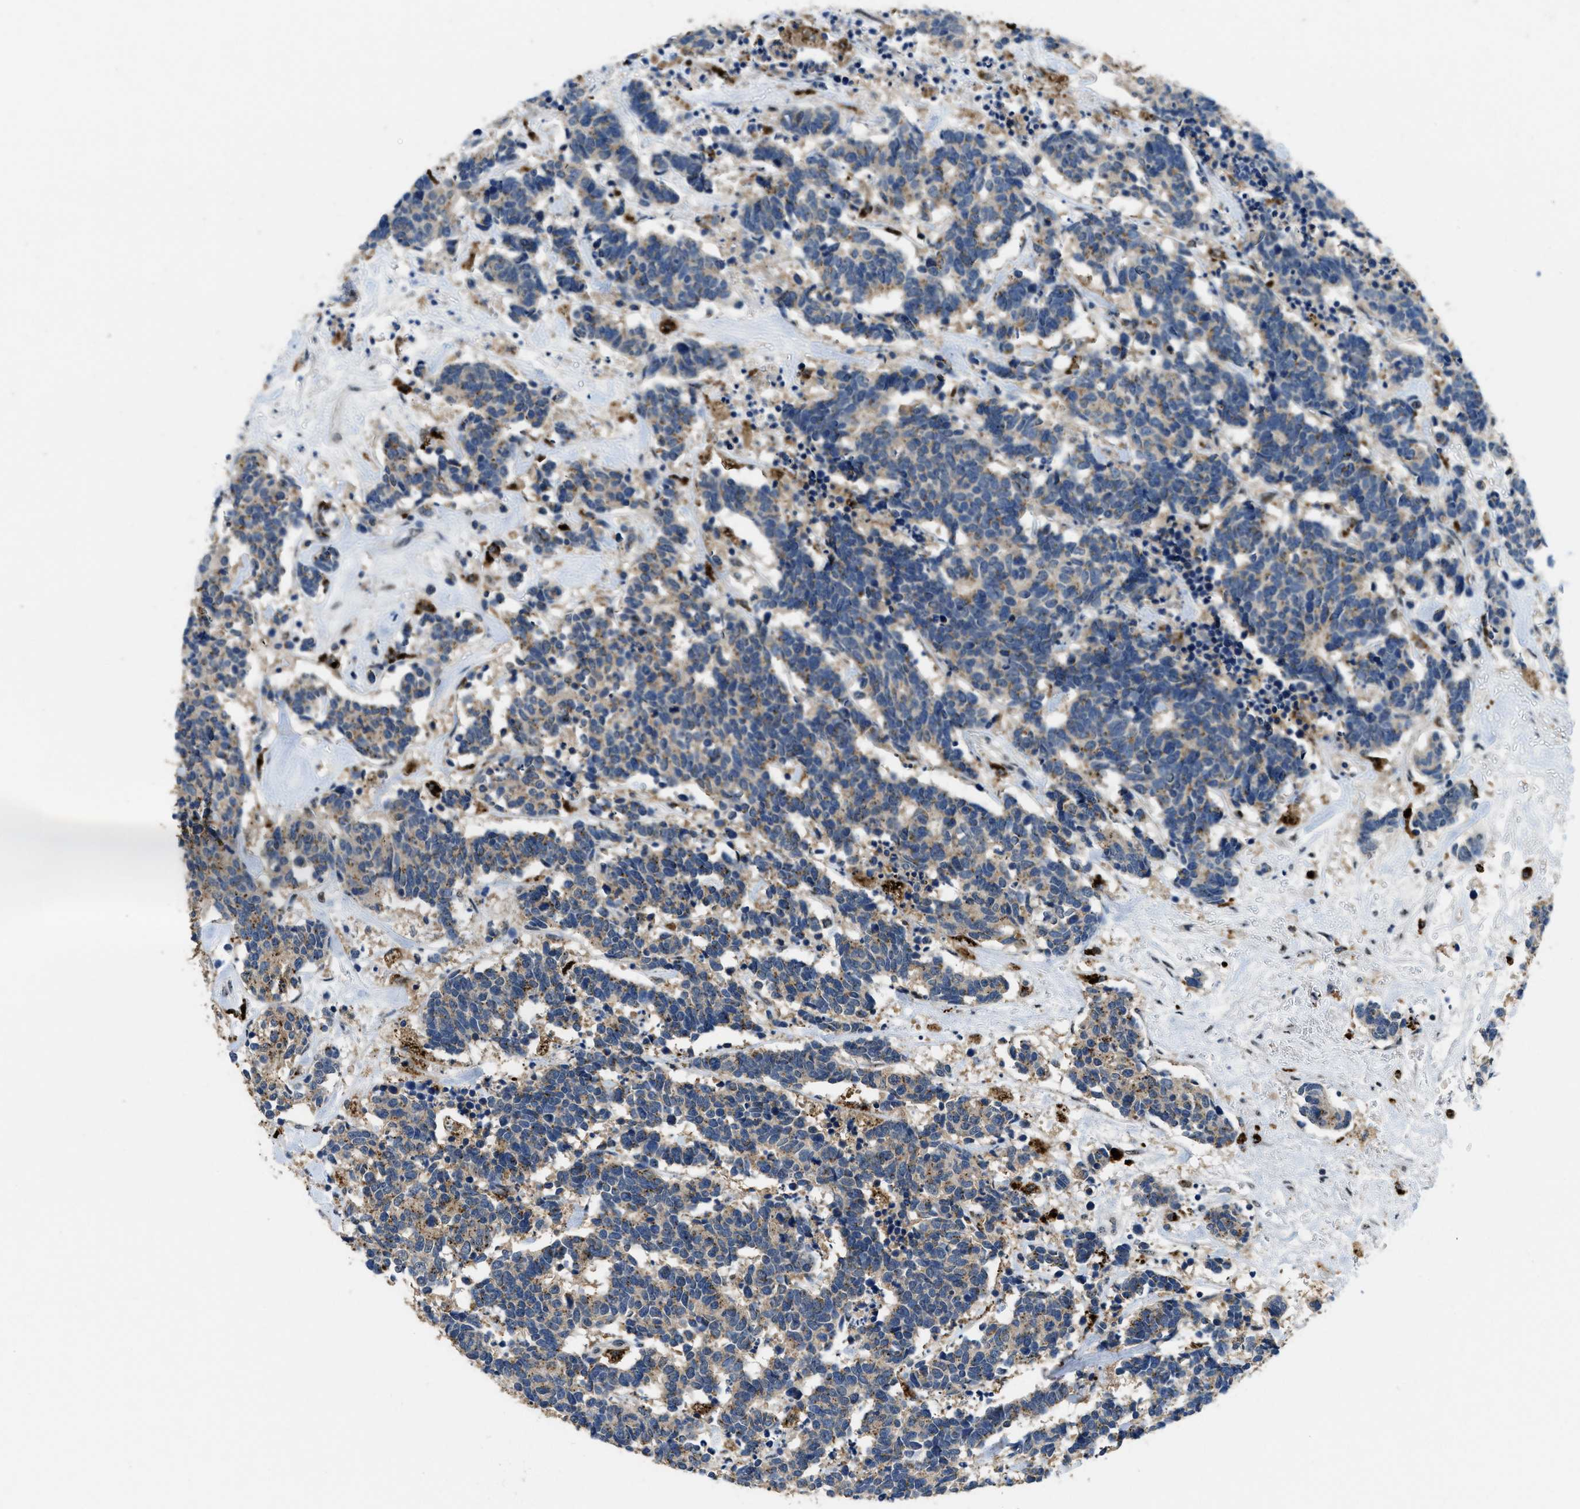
{"staining": {"intensity": "weak", "quantity": ">75%", "location": "cytoplasmic/membranous"}, "tissue": "carcinoid", "cell_type": "Tumor cells", "image_type": "cancer", "snomed": [{"axis": "morphology", "description": "Carcinoma, NOS"}, {"axis": "morphology", "description": "Carcinoid, malignant, NOS"}, {"axis": "topography", "description": "Urinary bladder"}], "caption": "Carcinoid (malignant) was stained to show a protein in brown. There is low levels of weak cytoplasmic/membranous positivity in approximately >75% of tumor cells.", "gene": "BMPR2", "patient": {"sex": "male", "age": 57}}